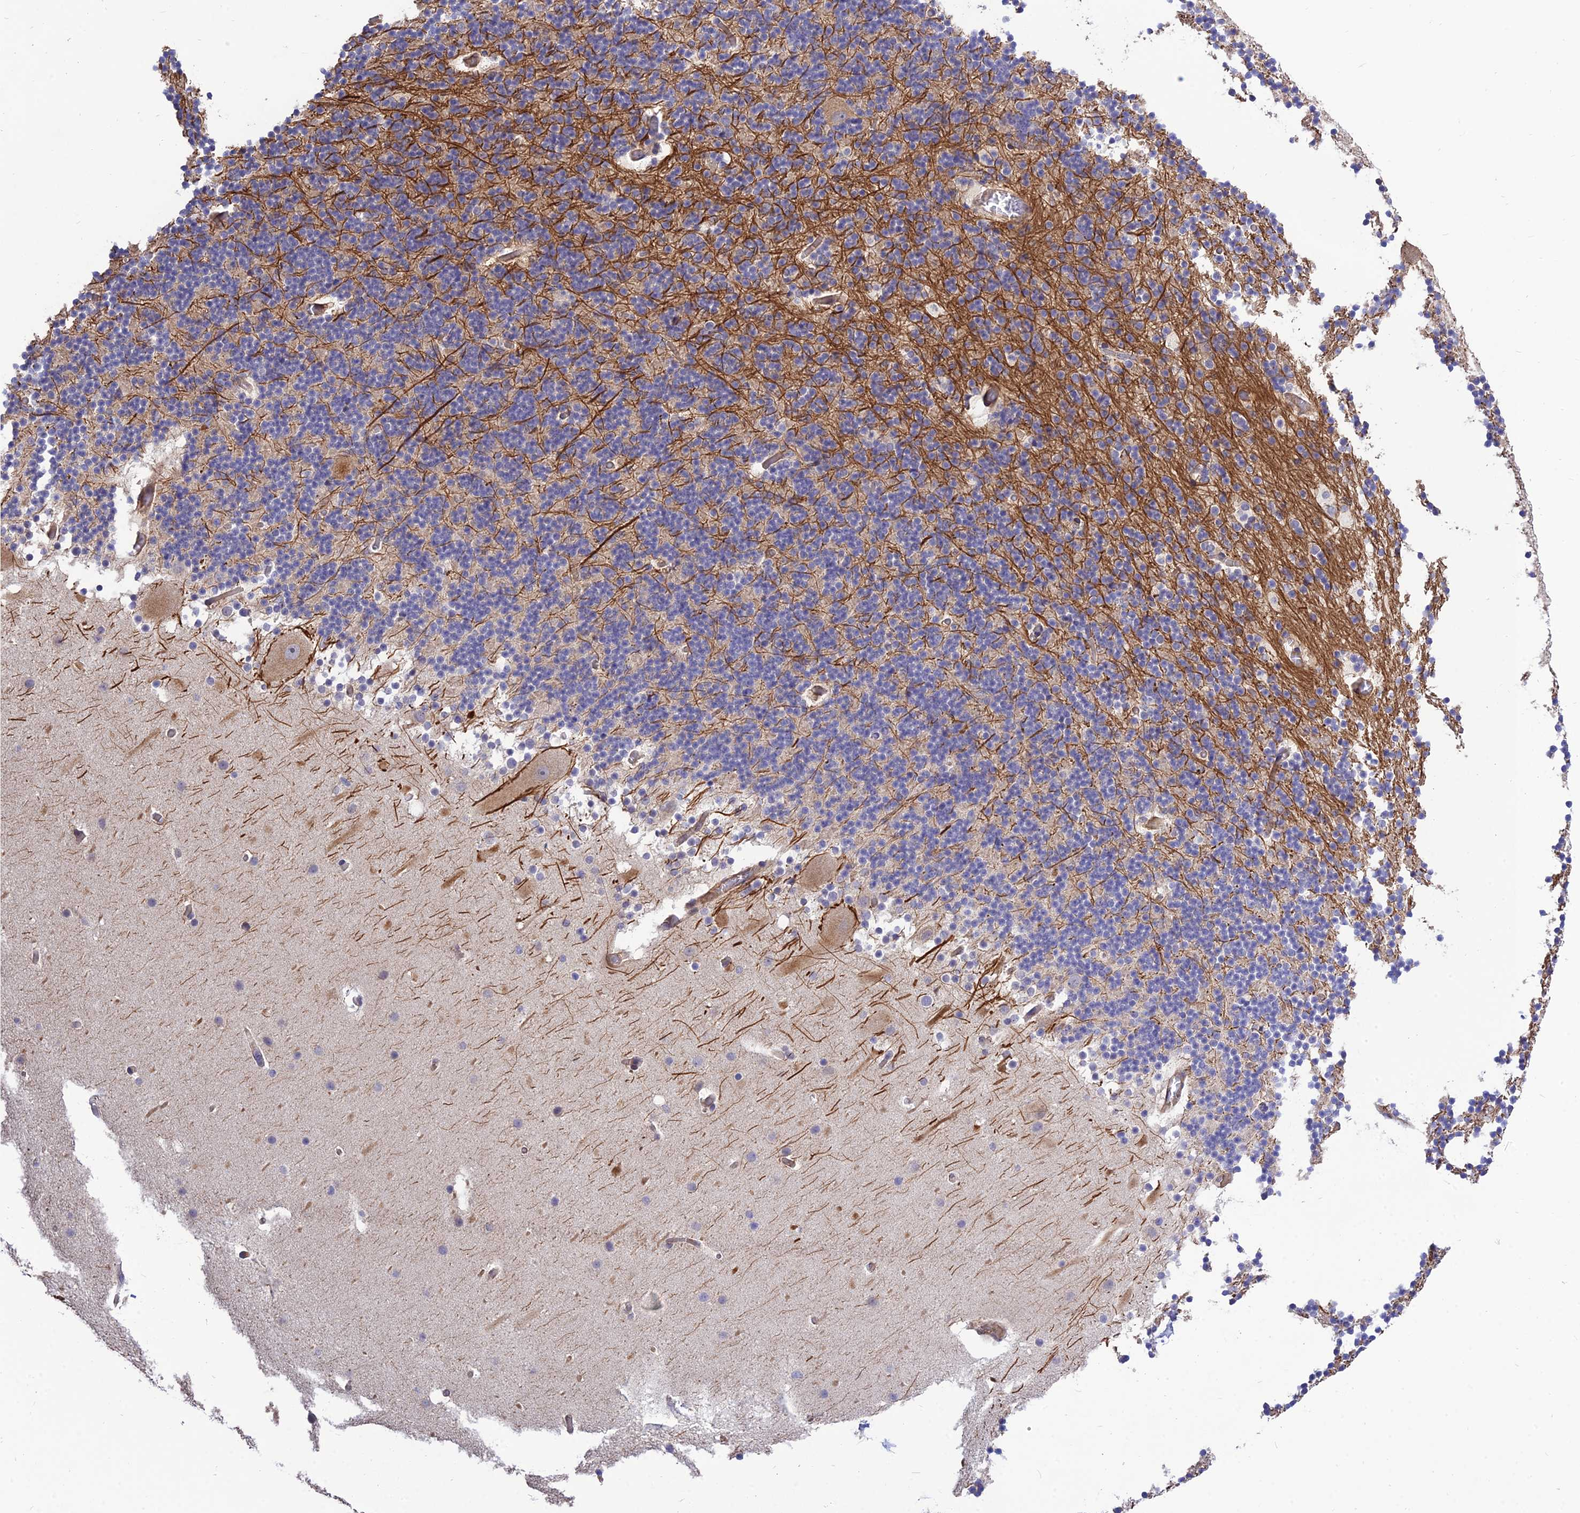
{"staining": {"intensity": "weak", "quantity": "<25%", "location": "cytoplasmic/membranous"}, "tissue": "cerebellum", "cell_type": "Cells in granular layer", "image_type": "normal", "snomed": [{"axis": "morphology", "description": "Normal tissue, NOS"}, {"axis": "topography", "description": "Cerebellum"}], "caption": "High power microscopy micrograph of an immunohistochemistry micrograph of benign cerebellum, revealing no significant positivity in cells in granular layer.", "gene": "CRTAP", "patient": {"sex": "male", "age": 57}}